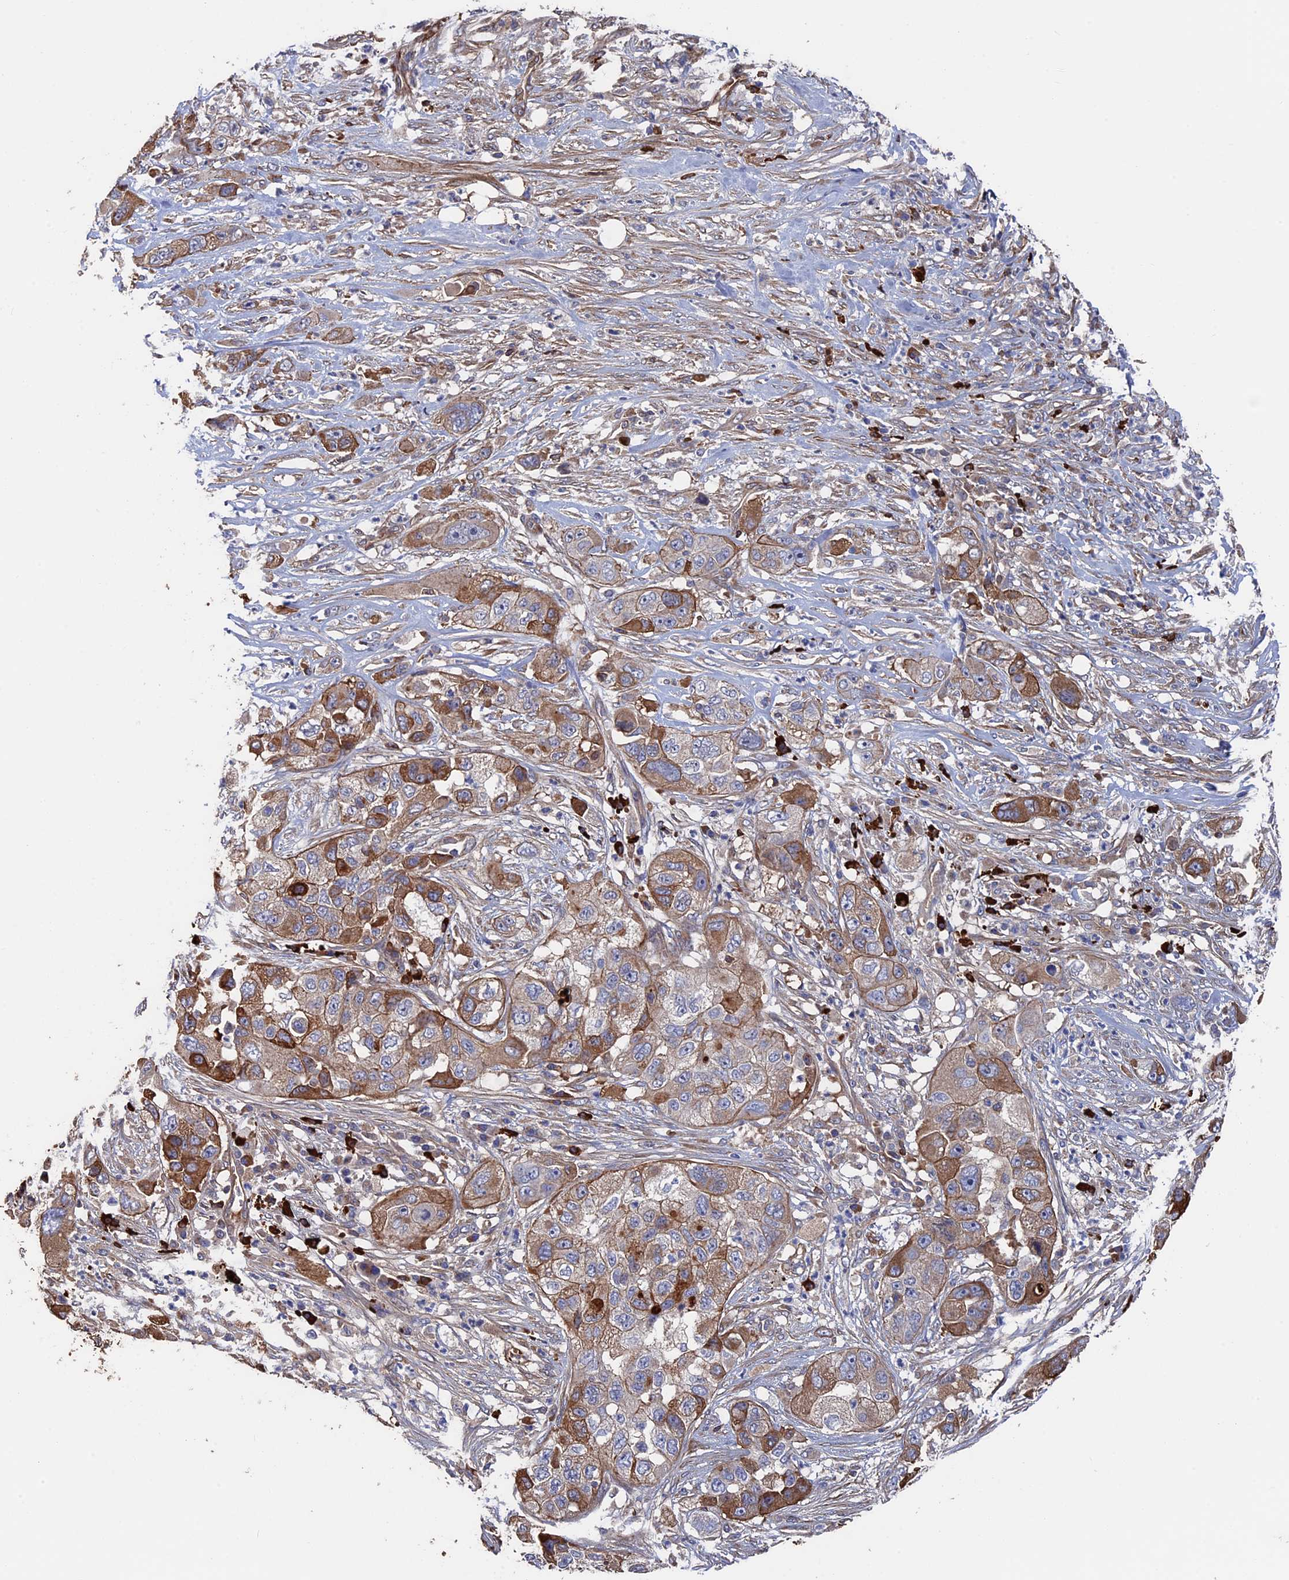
{"staining": {"intensity": "moderate", "quantity": ">75%", "location": "cytoplasmic/membranous"}, "tissue": "pancreatic cancer", "cell_type": "Tumor cells", "image_type": "cancer", "snomed": [{"axis": "morphology", "description": "Adenocarcinoma, NOS"}, {"axis": "topography", "description": "Pancreas"}], "caption": "Protein staining displays moderate cytoplasmic/membranous expression in about >75% of tumor cells in pancreatic cancer (adenocarcinoma).", "gene": "RPUSD1", "patient": {"sex": "female", "age": 78}}